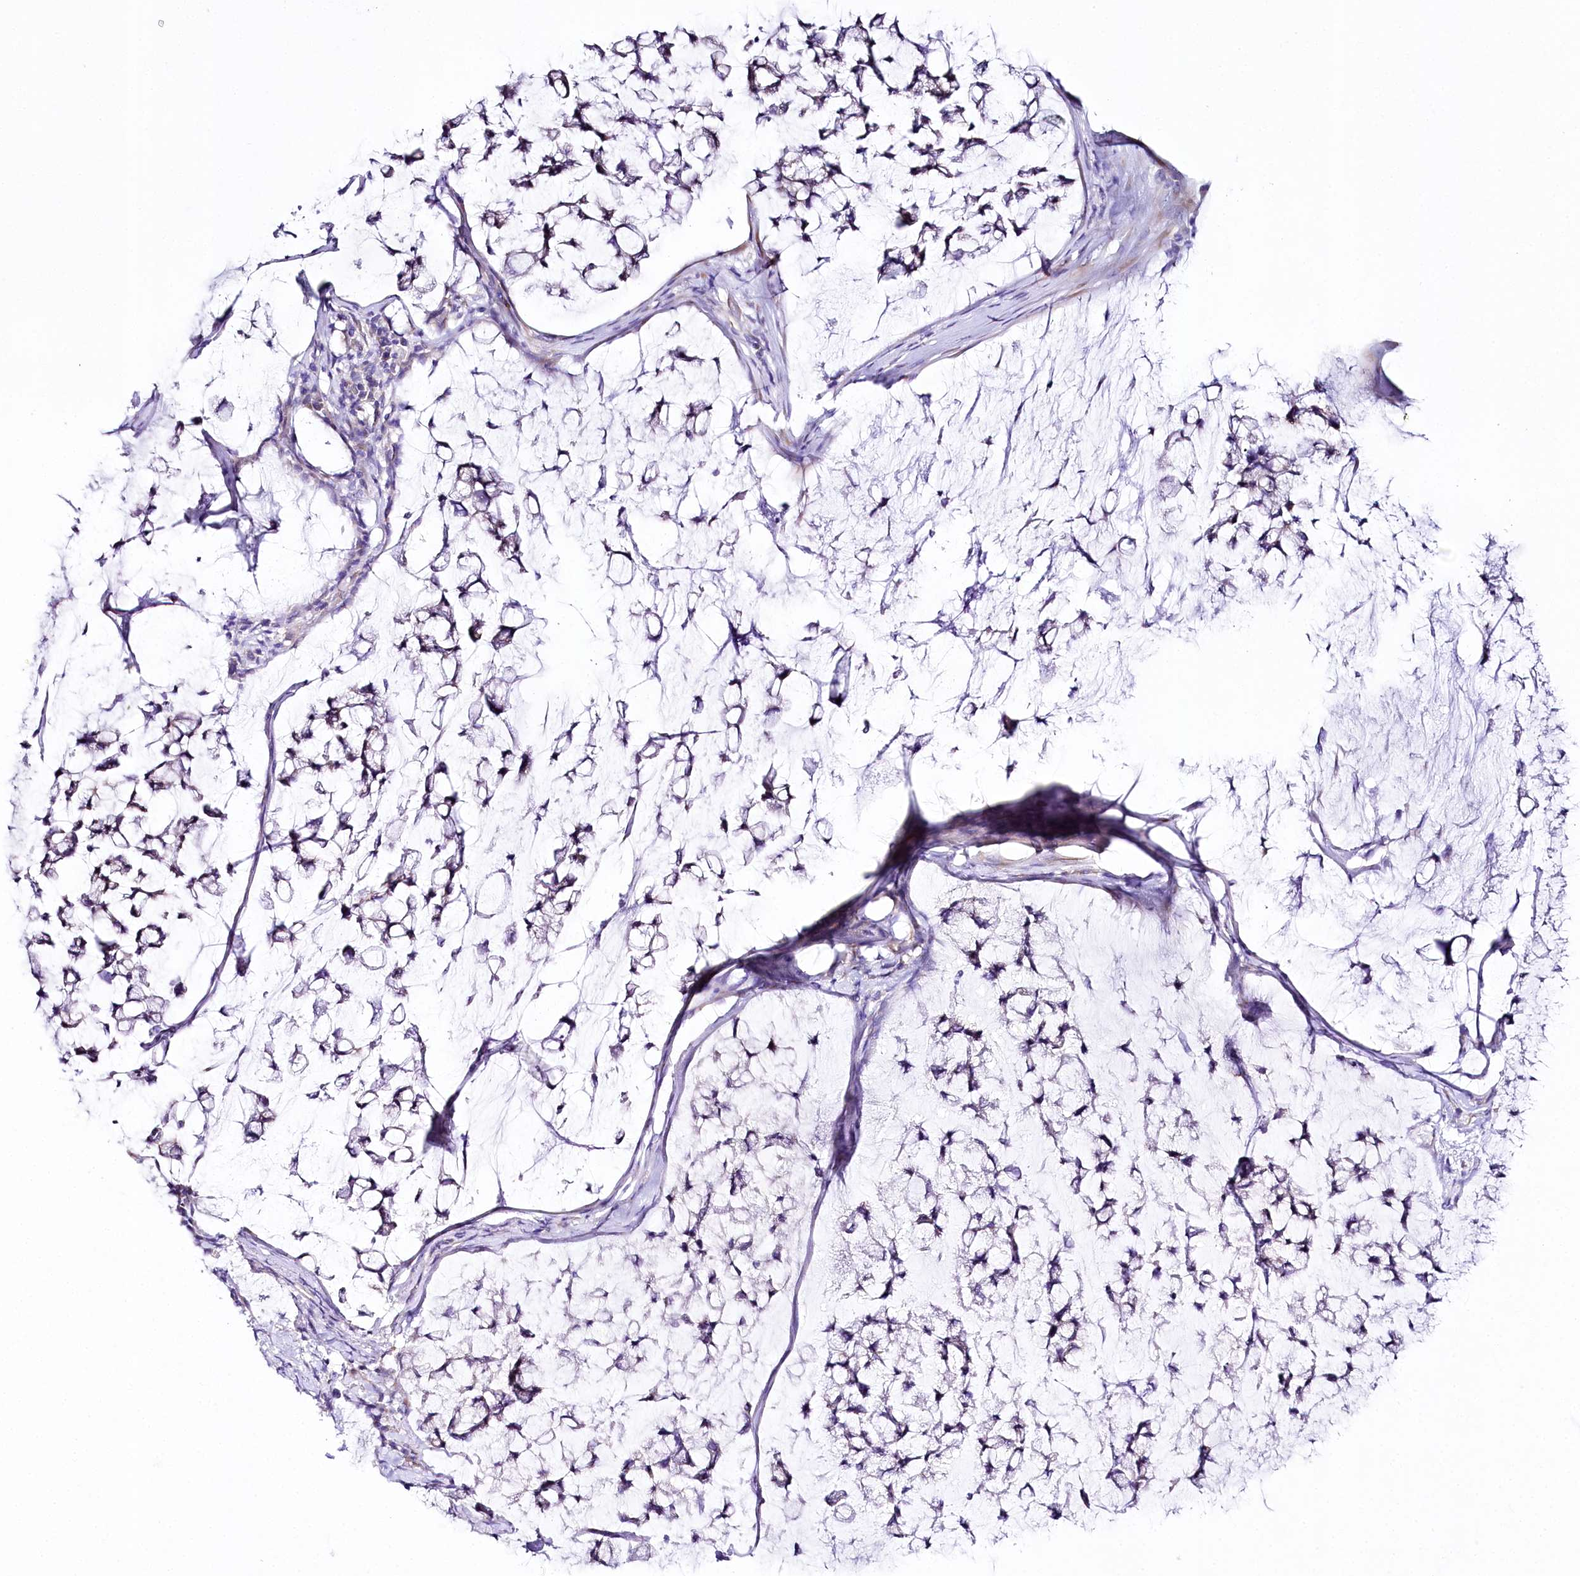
{"staining": {"intensity": "negative", "quantity": "none", "location": "none"}, "tissue": "stomach cancer", "cell_type": "Tumor cells", "image_type": "cancer", "snomed": [{"axis": "morphology", "description": "Adenocarcinoma, NOS"}, {"axis": "topography", "description": "Stomach, lower"}], "caption": "Tumor cells show no significant expression in stomach adenocarcinoma.", "gene": "CSN3", "patient": {"sex": "male", "age": 67}}